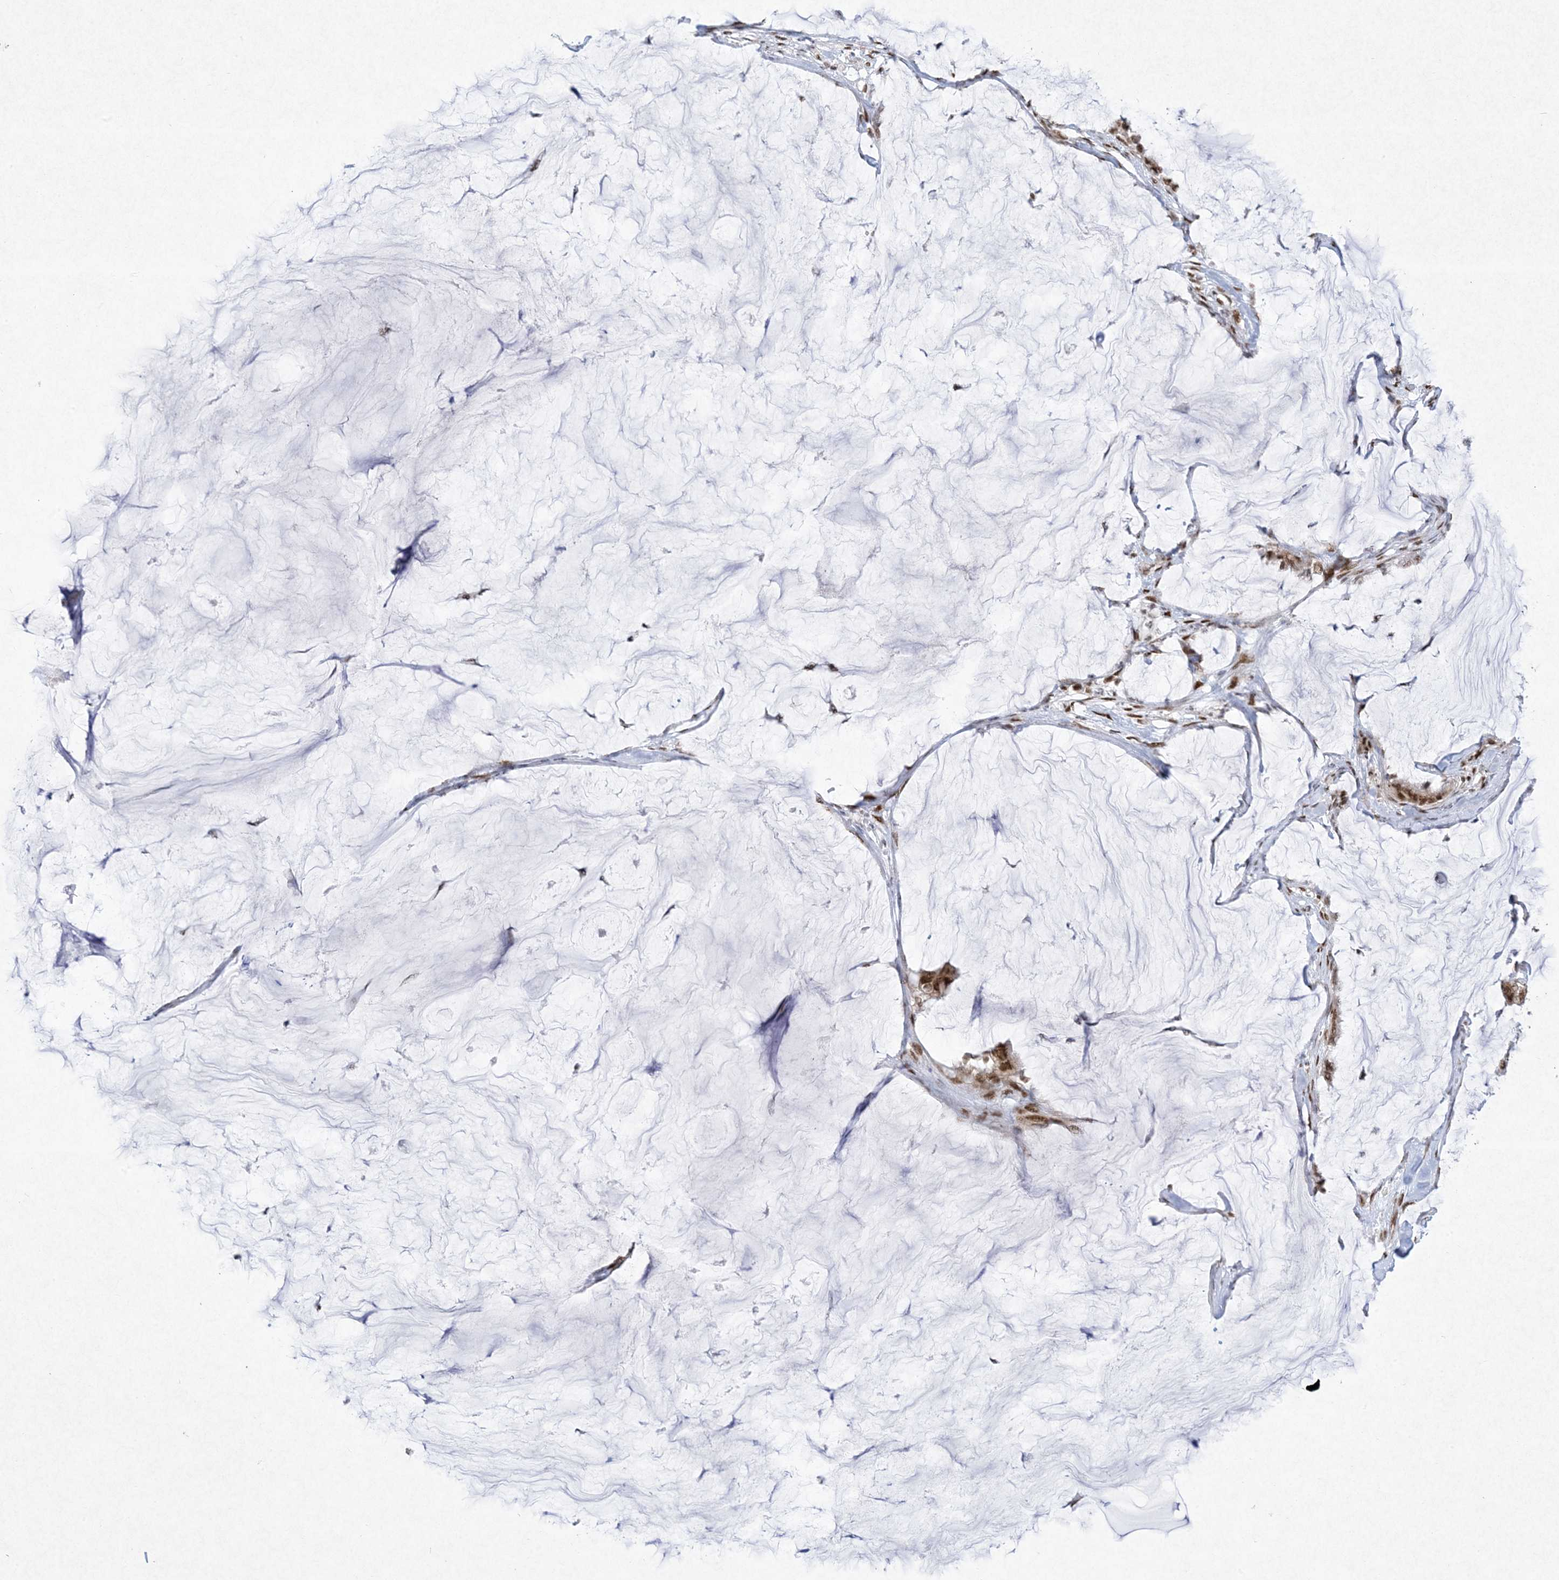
{"staining": {"intensity": "moderate", "quantity": ">75%", "location": "nuclear"}, "tissue": "pancreatic cancer", "cell_type": "Tumor cells", "image_type": "cancer", "snomed": [{"axis": "morphology", "description": "Adenocarcinoma, NOS"}, {"axis": "topography", "description": "Pancreas"}], "caption": "Pancreatic cancer (adenocarcinoma) stained for a protein (brown) reveals moderate nuclear positive staining in approximately >75% of tumor cells.", "gene": "PKNOX2", "patient": {"sex": "male", "age": 41}}